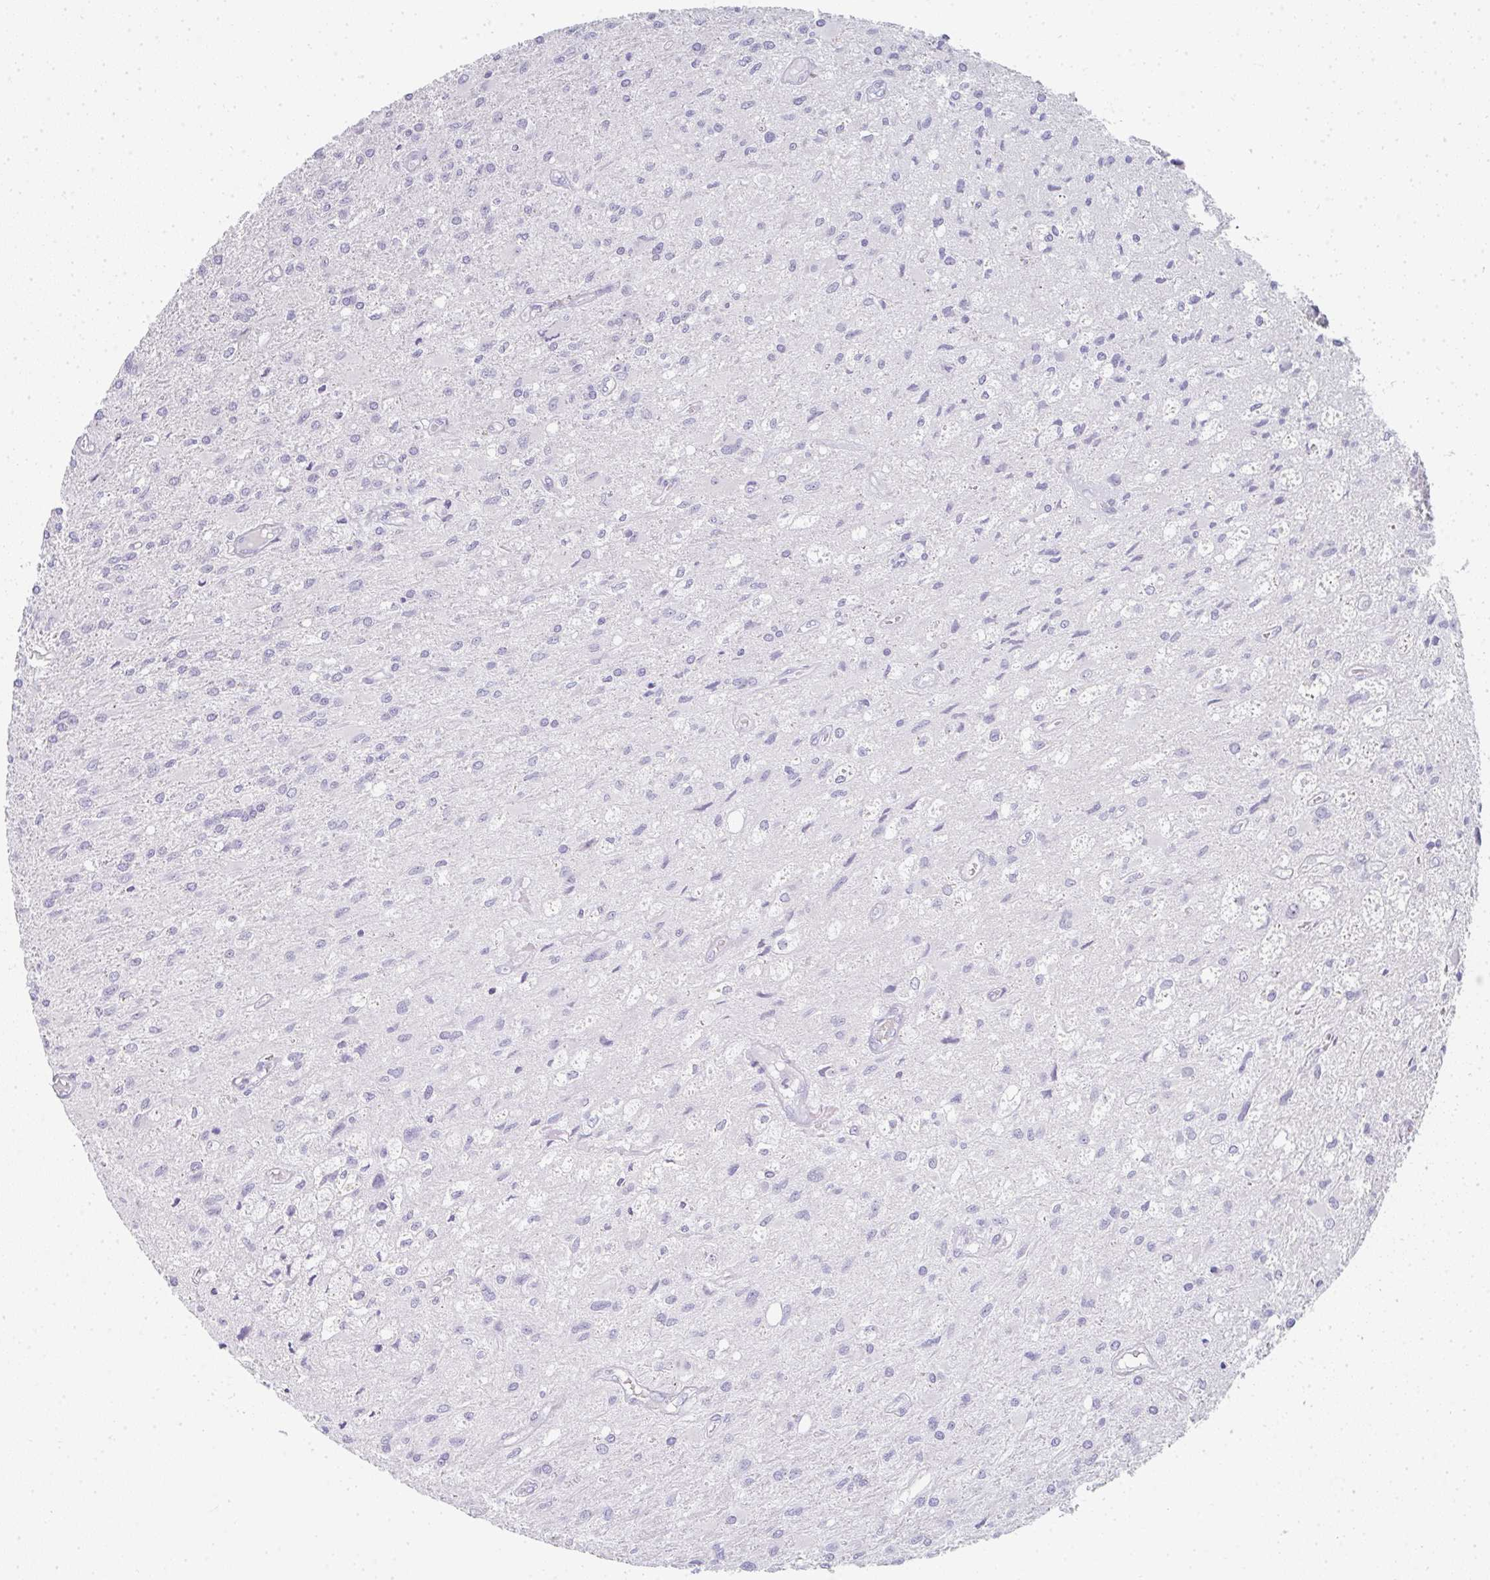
{"staining": {"intensity": "negative", "quantity": "none", "location": "none"}, "tissue": "glioma", "cell_type": "Tumor cells", "image_type": "cancer", "snomed": [{"axis": "morphology", "description": "Glioma, malignant, High grade"}, {"axis": "topography", "description": "Brain"}], "caption": "Protein analysis of glioma reveals no significant staining in tumor cells.", "gene": "NEU2", "patient": {"sex": "female", "age": 70}}